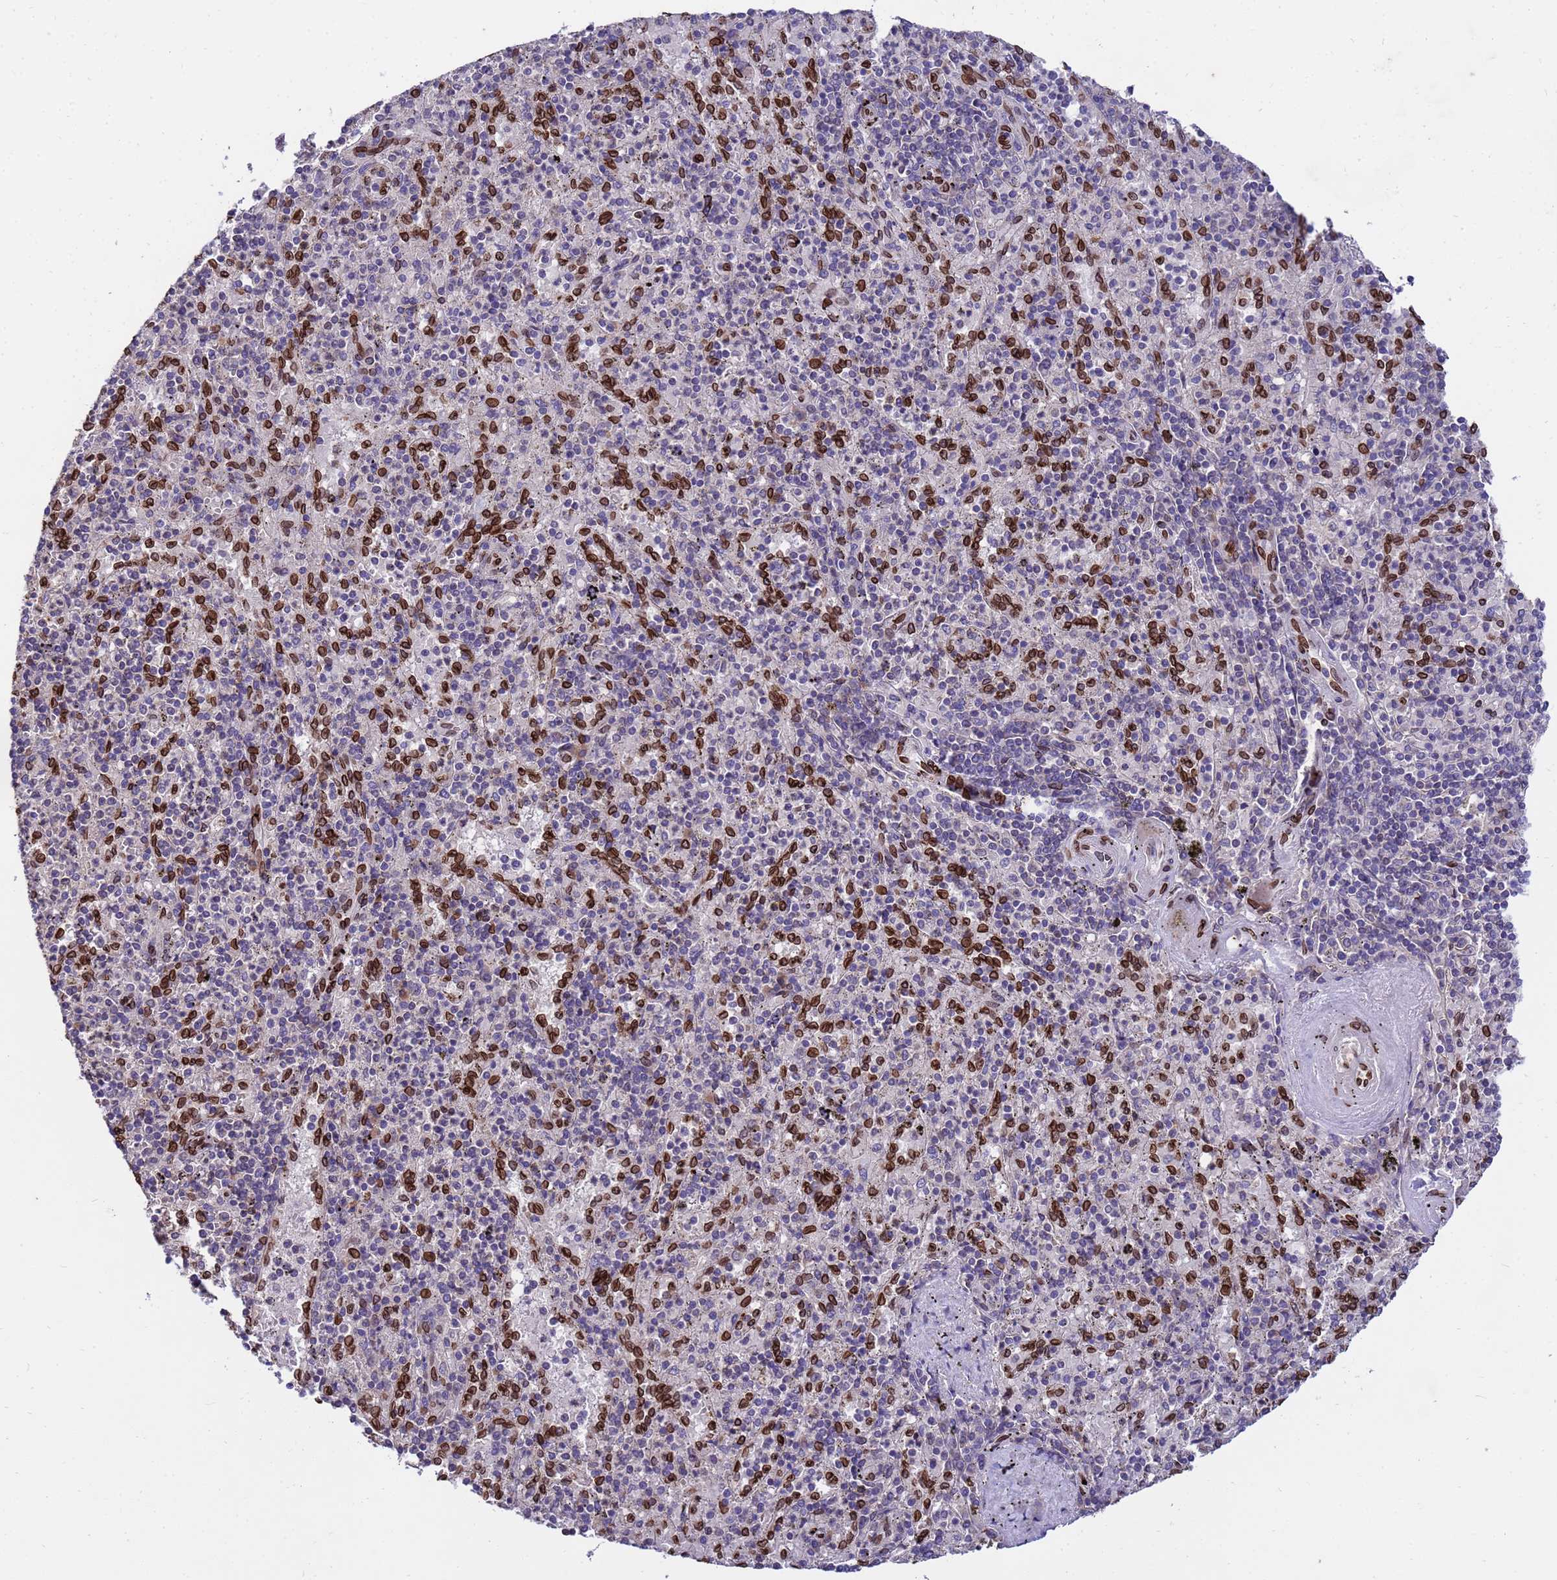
{"staining": {"intensity": "strong", "quantity": "<25%", "location": "cytoplasmic/membranous,nuclear"}, "tissue": "spleen", "cell_type": "Cells in red pulp", "image_type": "normal", "snomed": [{"axis": "morphology", "description": "Normal tissue, NOS"}, {"axis": "topography", "description": "Spleen"}], "caption": "Spleen stained for a protein (brown) exhibits strong cytoplasmic/membranous,nuclear positive positivity in about <25% of cells in red pulp.", "gene": "GPR135", "patient": {"sex": "male", "age": 82}}